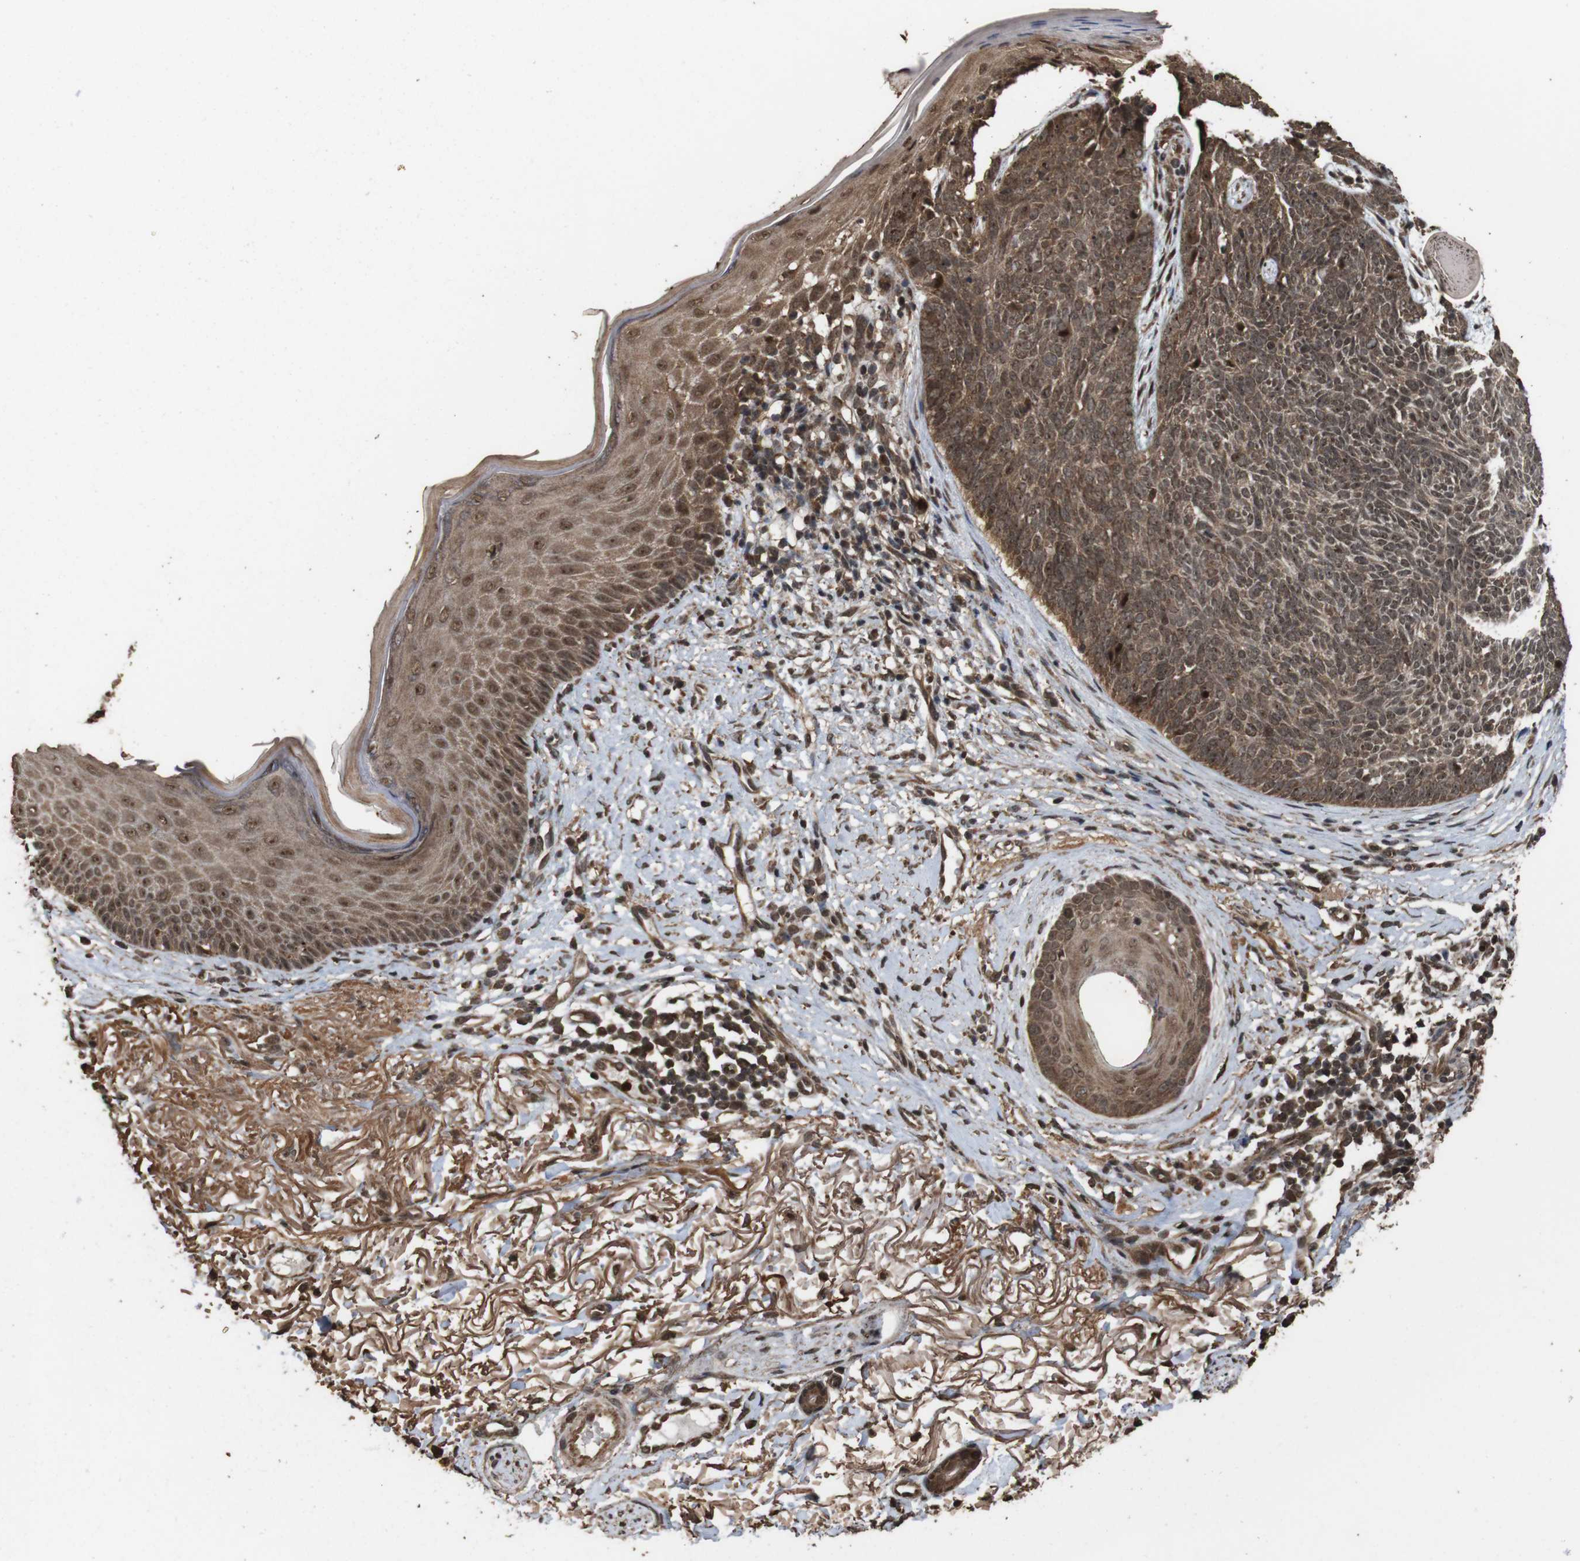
{"staining": {"intensity": "moderate", "quantity": ">75%", "location": "cytoplasmic/membranous,nuclear"}, "tissue": "skin cancer", "cell_type": "Tumor cells", "image_type": "cancer", "snomed": [{"axis": "morphology", "description": "Basal cell carcinoma"}, {"axis": "topography", "description": "Skin"}], "caption": "Immunohistochemical staining of human skin cancer reveals moderate cytoplasmic/membranous and nuclear protein positivity in approximately >75% of tumor cells. The protein of interest is stained brown, and the nuclei are stained in blue (DAB (3,3'-diaminobenzidine) IHC with brightfield microscopy, high magnification).", "gene": "RRAS2", "patient": {"sex": "female", "age": 70}}